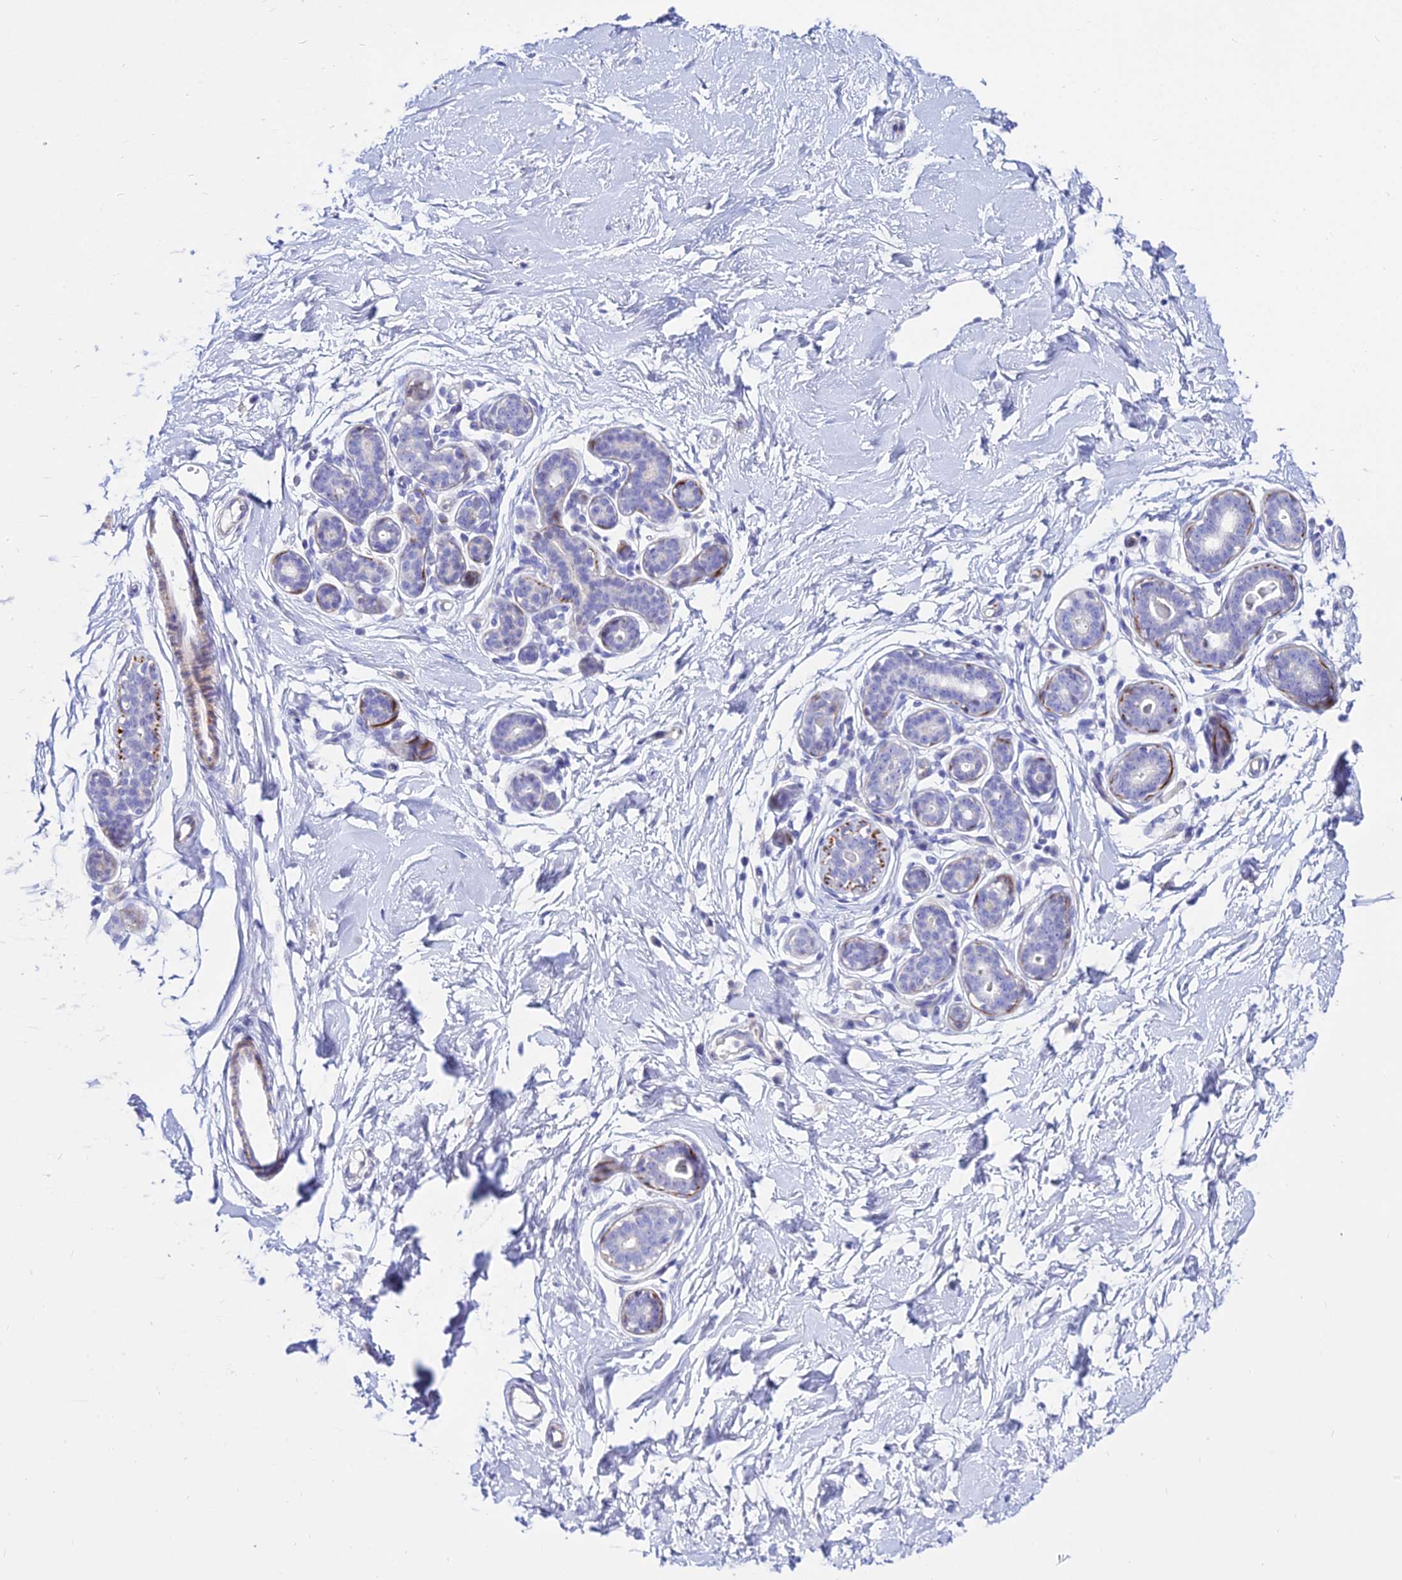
{"staining": {"intensity": "negative", "quantity": "none", "location": "none"}, "tissue": "breast", "cell_type": "Adipocytes", "image_type": "normal", "snomed": [{"axis": "morphology", "description": "Normal tissue, NOS"}, {"axis": "morphology", "description": "Adenoma, NOS"}, {"axis": "topography", "description": "Breast"}], "caption": "There is no significant positivity in adipocytes of breast. (DAB (3,3'-diaminobenzidine) IHC, high magnification).", "gene": "DLX1", "patient": {"sex": "female", "age": 23}}